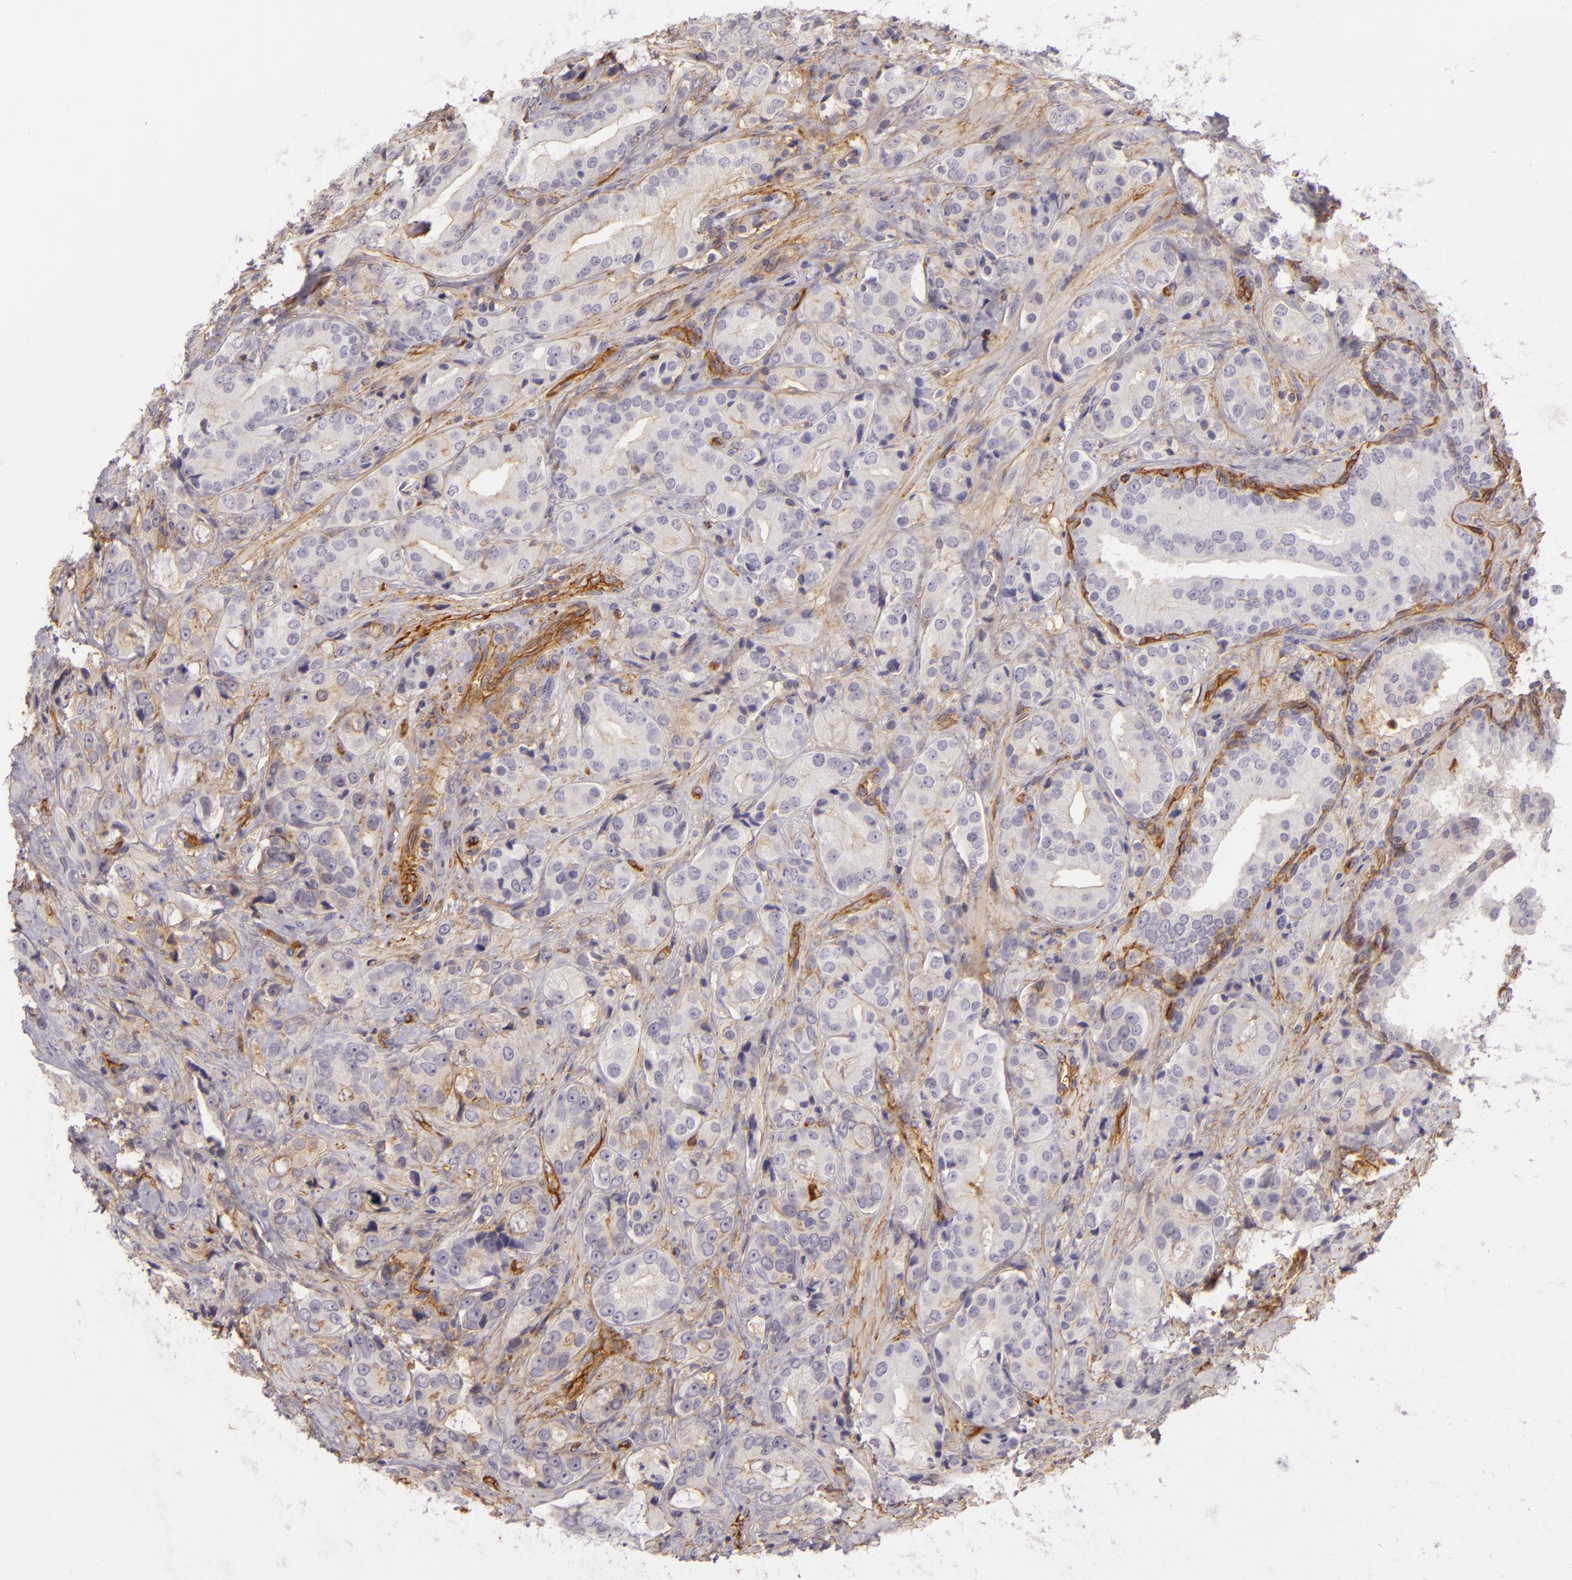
{"staining": {"intensity": "weak", "quantity": "<25%", "location": "cytoplasmic/membranous"}, "tissue": "prostate cancer", "cell_type": "Tumor cells", "image_type": "cancer", "snomed": [{"axis": "morphology", "description": "Adenocarcinoma, Medium grade"}, {"axis": "topography", "description": "Prostate"}], "caption": "Immunohistochemistry of medium-grade adenocarcinoma (prostate) demonstrates no staining in tumor cells.", "gene": "CD59", "patient": {"sex": "male", "age": 70}}